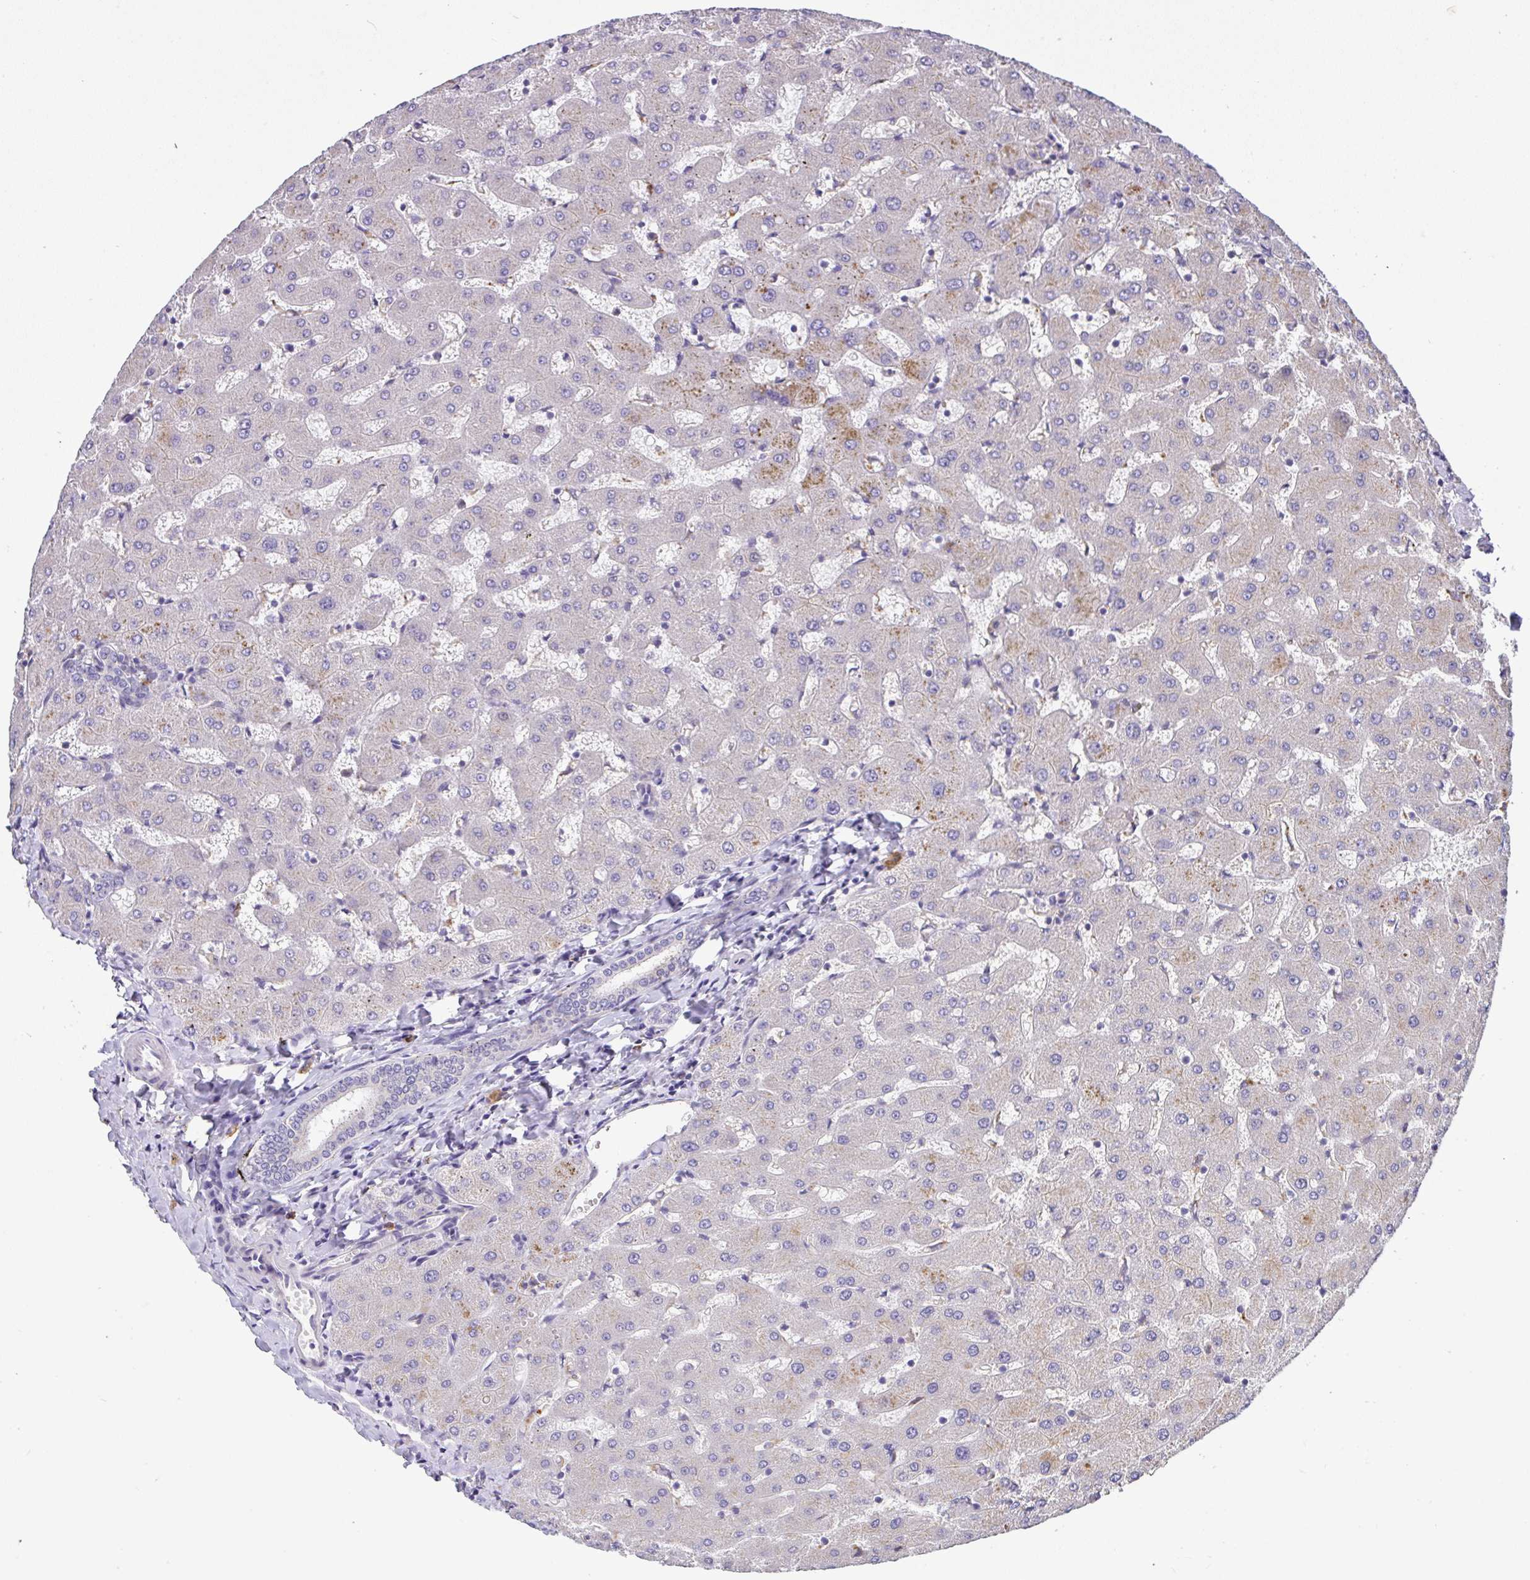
{"staining": {"intensity": "negative", "quantity": "none", "location": "none"}, "tissue": "liver", "cell_type": "Cholangiocytes", "image_type": "normal", "snomed": [{"axis": "morphology", "description": "Normal tissue, NOS"}, {"axis": "topography", "description": "Liver"}], "caption": "Immunohistochemistry histopathology image of benign liver stained for a protein (brown), which displays no expression in cholangiocytes.", "gene": "EPN3", "patient": {"sex": "female", "age": 63}}